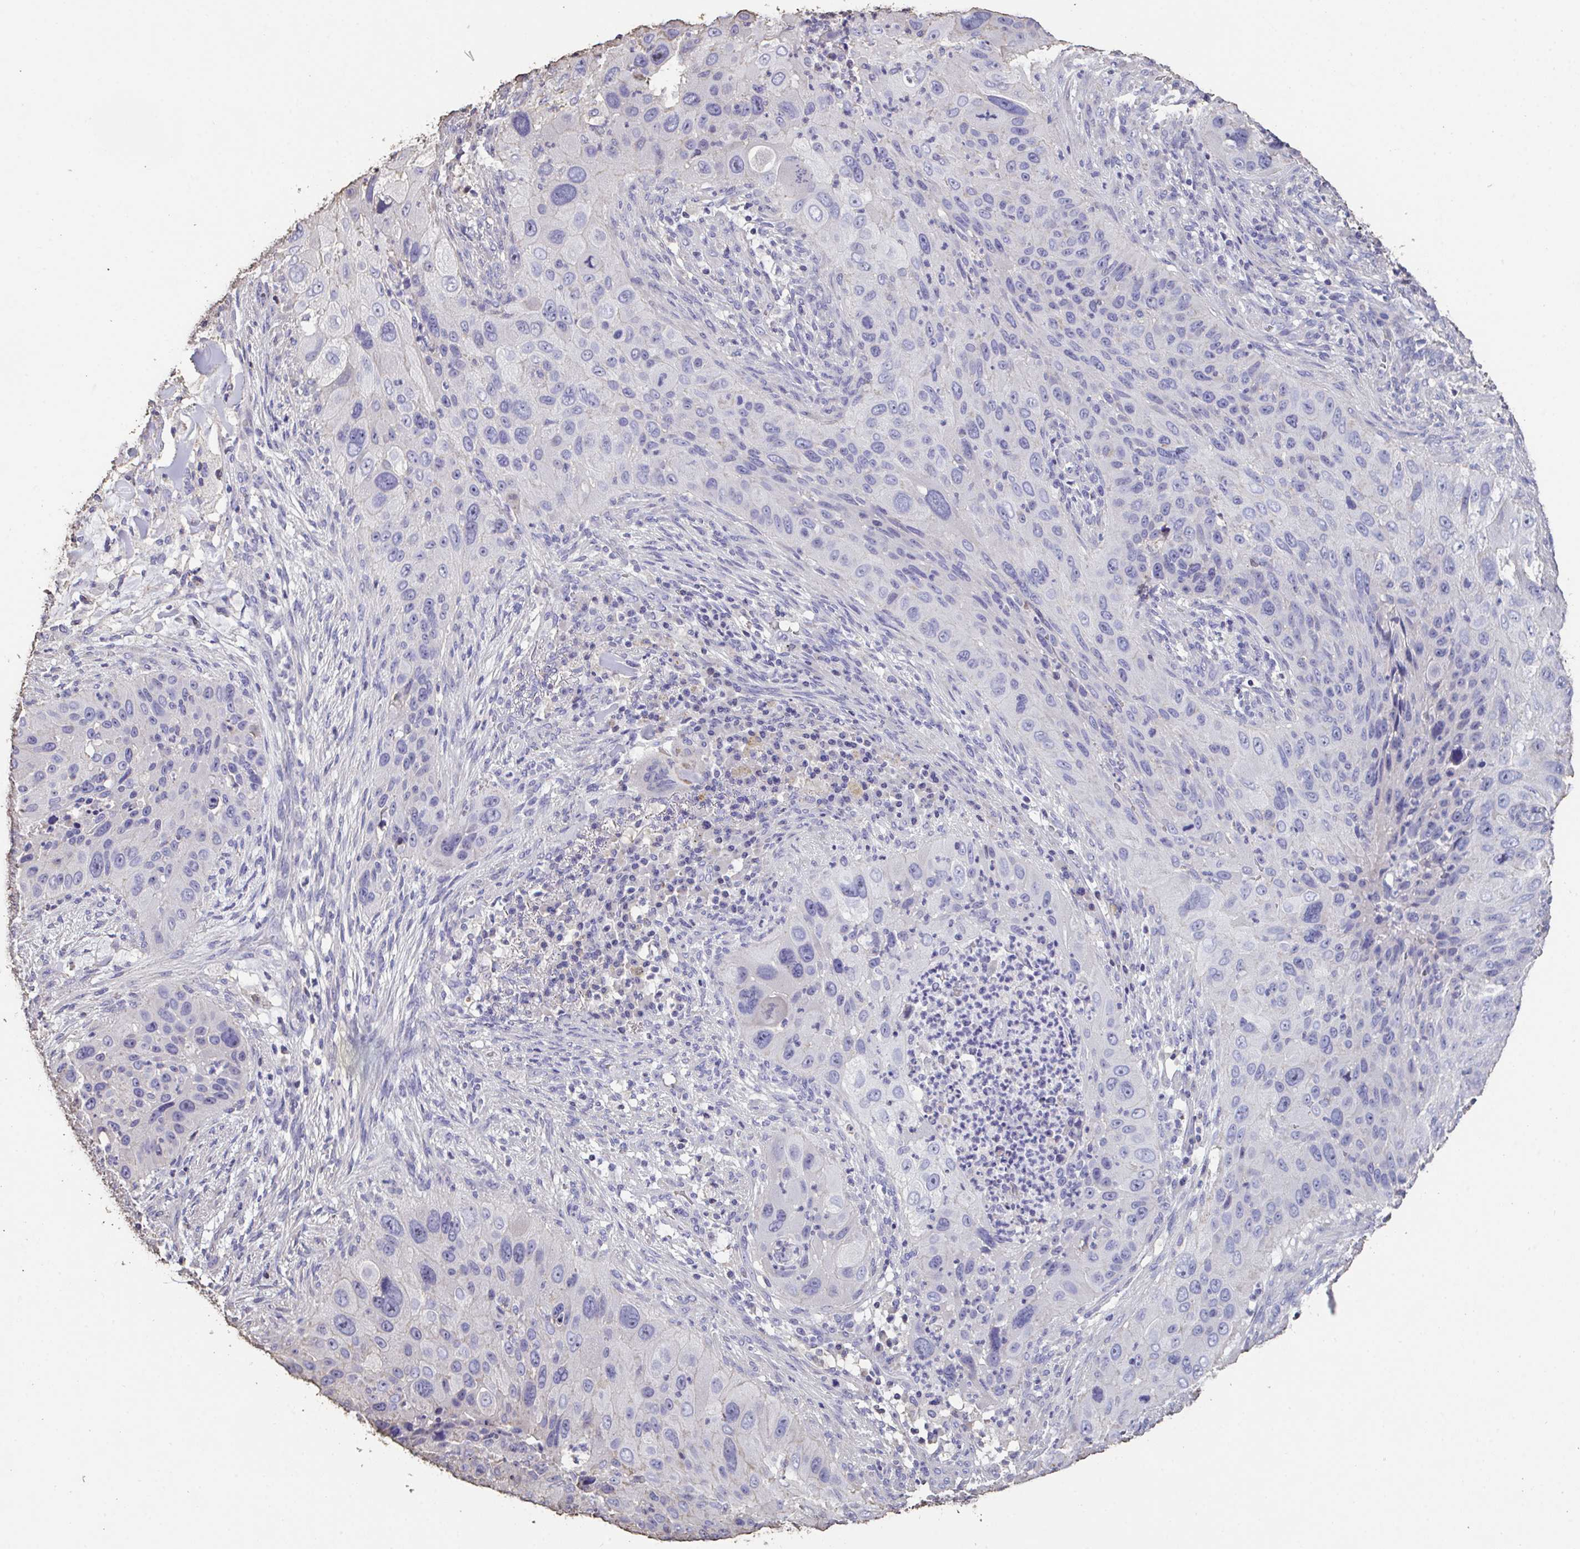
{"staining": {"intensity": "negative", "quantity": "none", "location": "none"}, "tissue": "lung cancer", "cell_type": "Tumor cells", "image_type": "cancer", "snomed": [{"axis": "morphology", "description": "Squamous cell carcinoma, NOS"}, {"axis": "topography", "description": "Lung"}], "caption": "A histopathology image of lung cancer (squamous cell carcinoma) stained for a protein shows no brown staining in tumor cells.", "gene": "IL23R", "patient": {"sex": "male", "age": 63}}